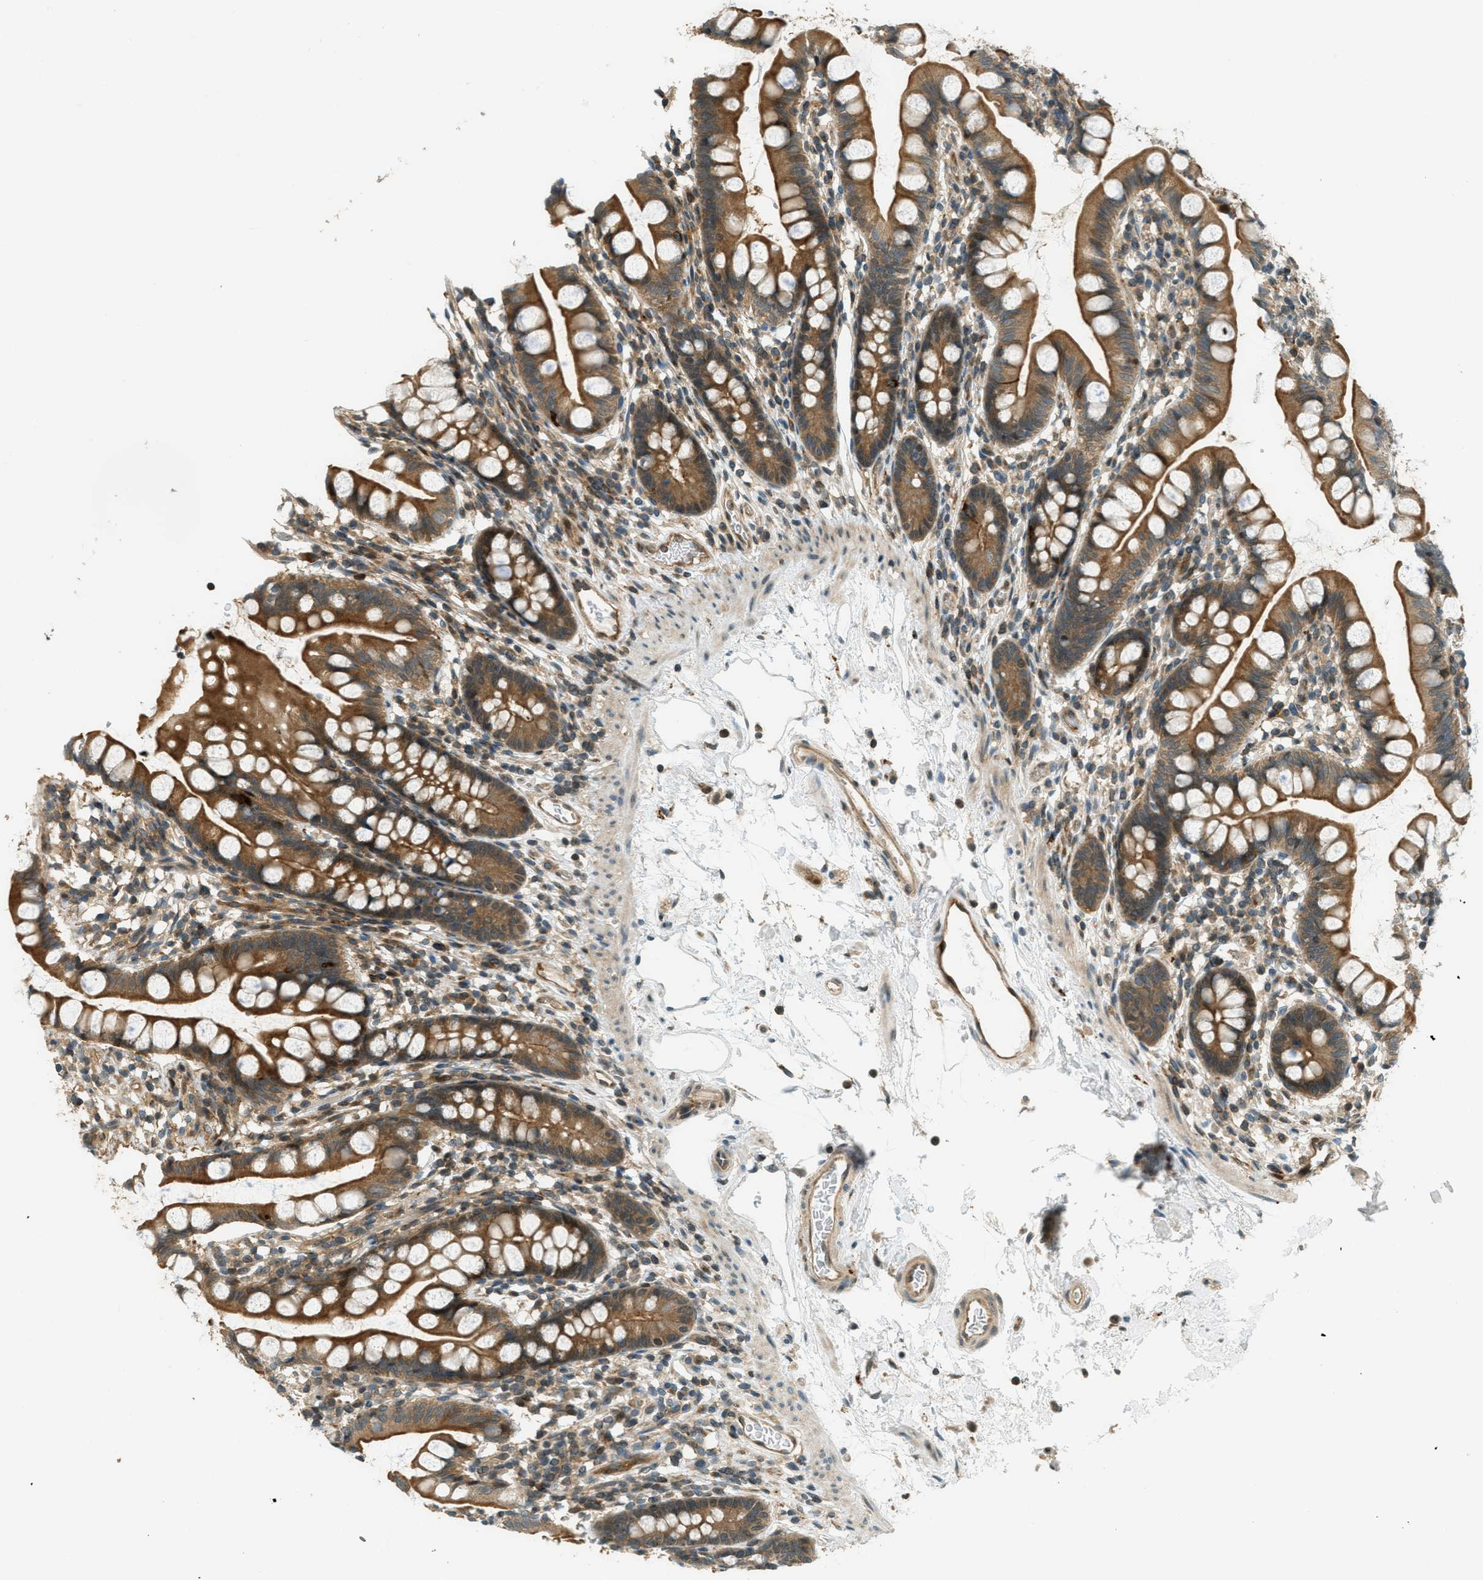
{"staining": {"intensity": "strong", "quantity": ">75%", "location": "cytoplasmic/membranous"}, "tissue": "small intestine", "cell_type": "Glandular cells", "image_type": "normal", "snomed": [{"axis": "morphology", "description": "Normal tissue, NOS"}, {"axis": "topography", "description": "Small intestine"}], "caption": "Benign small intestine shows strong cytoplasmic/membranous expression in about >75% of glandular cells, visualized by immunohistochemistry. (DAB (3,3'-diaminobenzidine) IHC, brown staining for protein, blue staining for nuclei).", "gene": "PTPN23", "patient": {"sex": "female", "age": 84}}